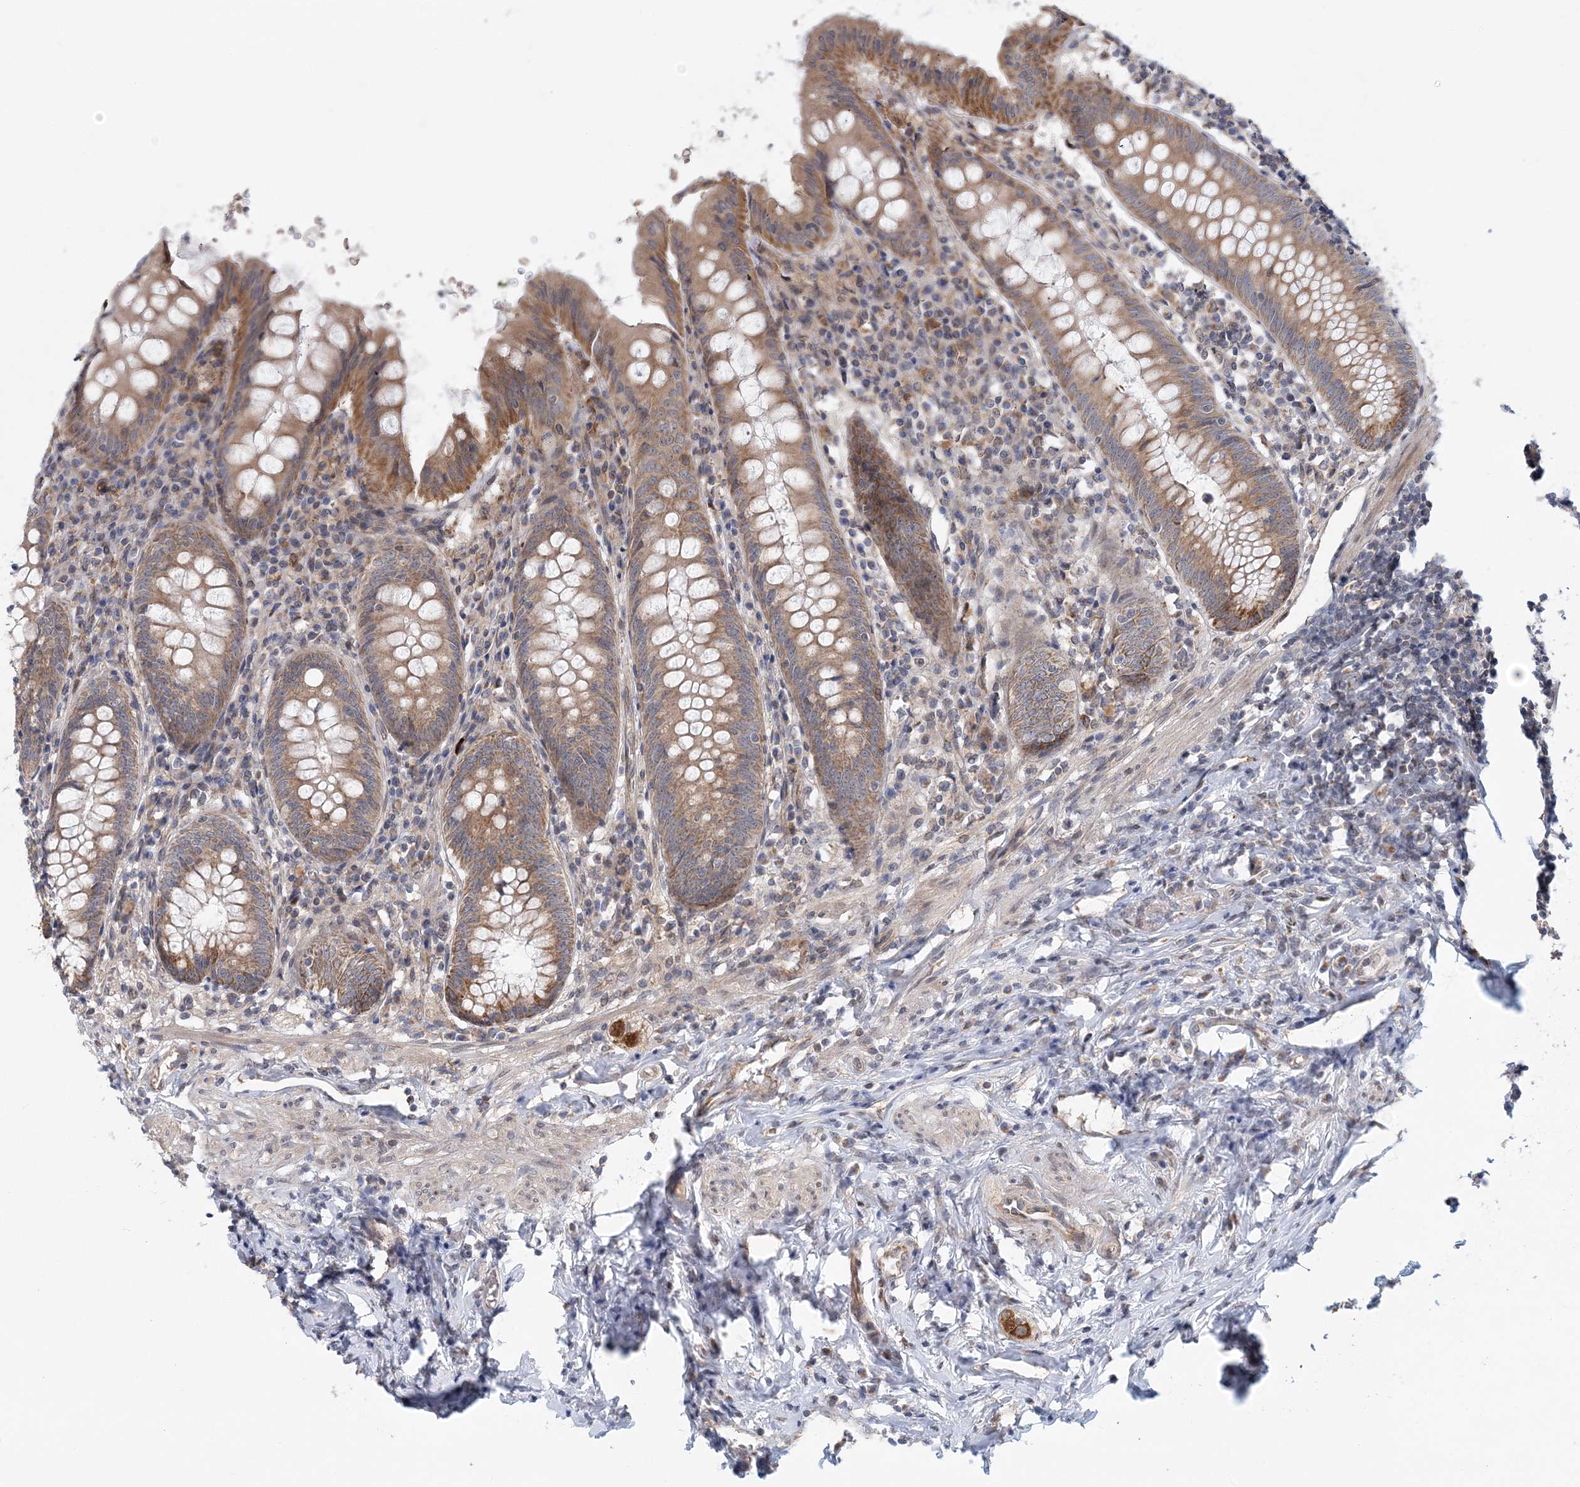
{"staining": {"intensity": "moderate", "quantity": ">75%", "location": "cytoplasmic/membranous"}, "tissue": "appendix", "cell_type": "Glandular cells", "image_type": "normal", "snomed": [{"axis": "morphology", "description": "Normal tissue, NOS"}, {"axis": "topography", "description": "Appendix"}], "caption": "A medium amount of moderate cytoplasmic/membranous staining is present in approximately >75% of glandular cells in benign appendix.", "gene": "PCYOX1L", "patient": {"sex": "female", "age": 54}}